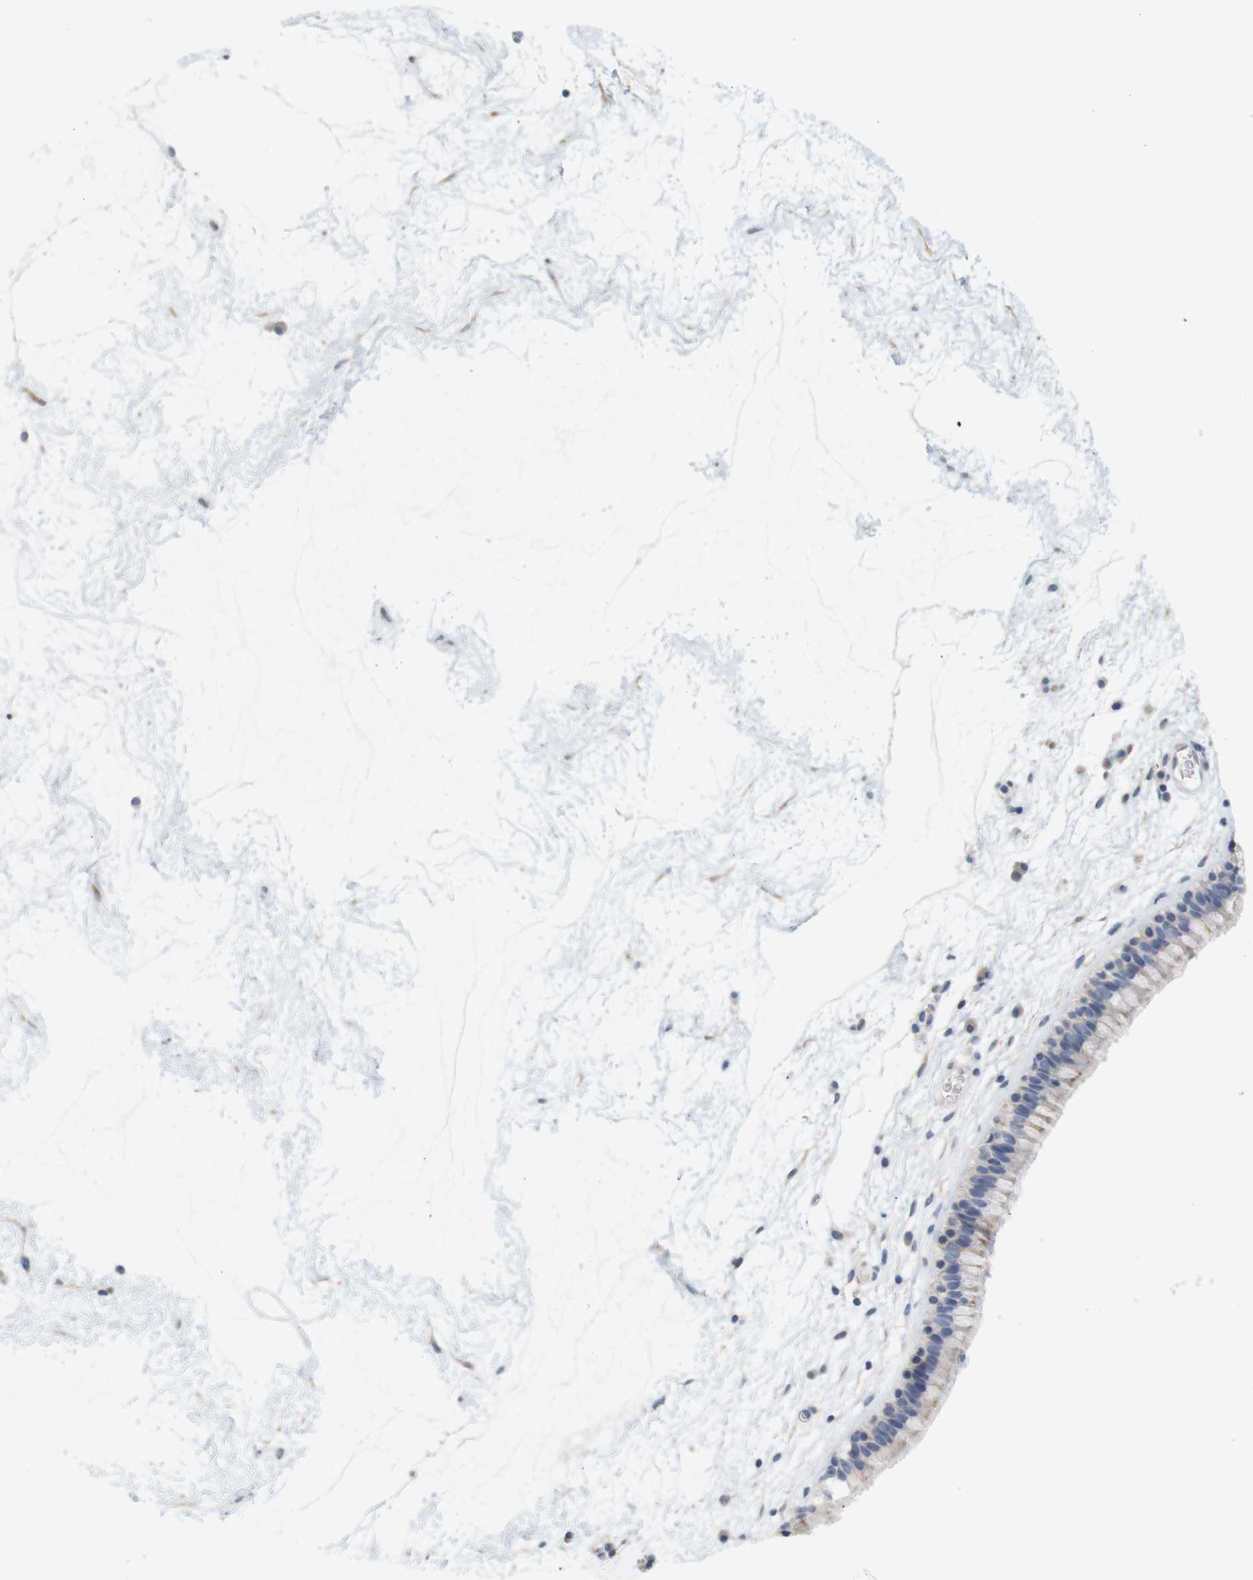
{"staining": {"intensity": "moderate", "quantity": "<25%", "location": "cytoplasmic/membranous"}, "tissue": "nasopharynx", "cell_type": "Respiratory epithelial cells", "image_type": "normal", "snomed": [{"axis": "morphology", "description": "Normal tissue, NOS"}, {"axis": "morphology", "description": "Inflammation, NOS"}, {"axis": "topography", "description": "Nasopharynx"}], "caption": "Respiratory epithelial cells show low levels of moderate cytoplasmic/membranous staining in about <25% of cells in benign nasopharynx.", "gene": "ITPR1", "patient": {"sex": "male", "age": 48}}